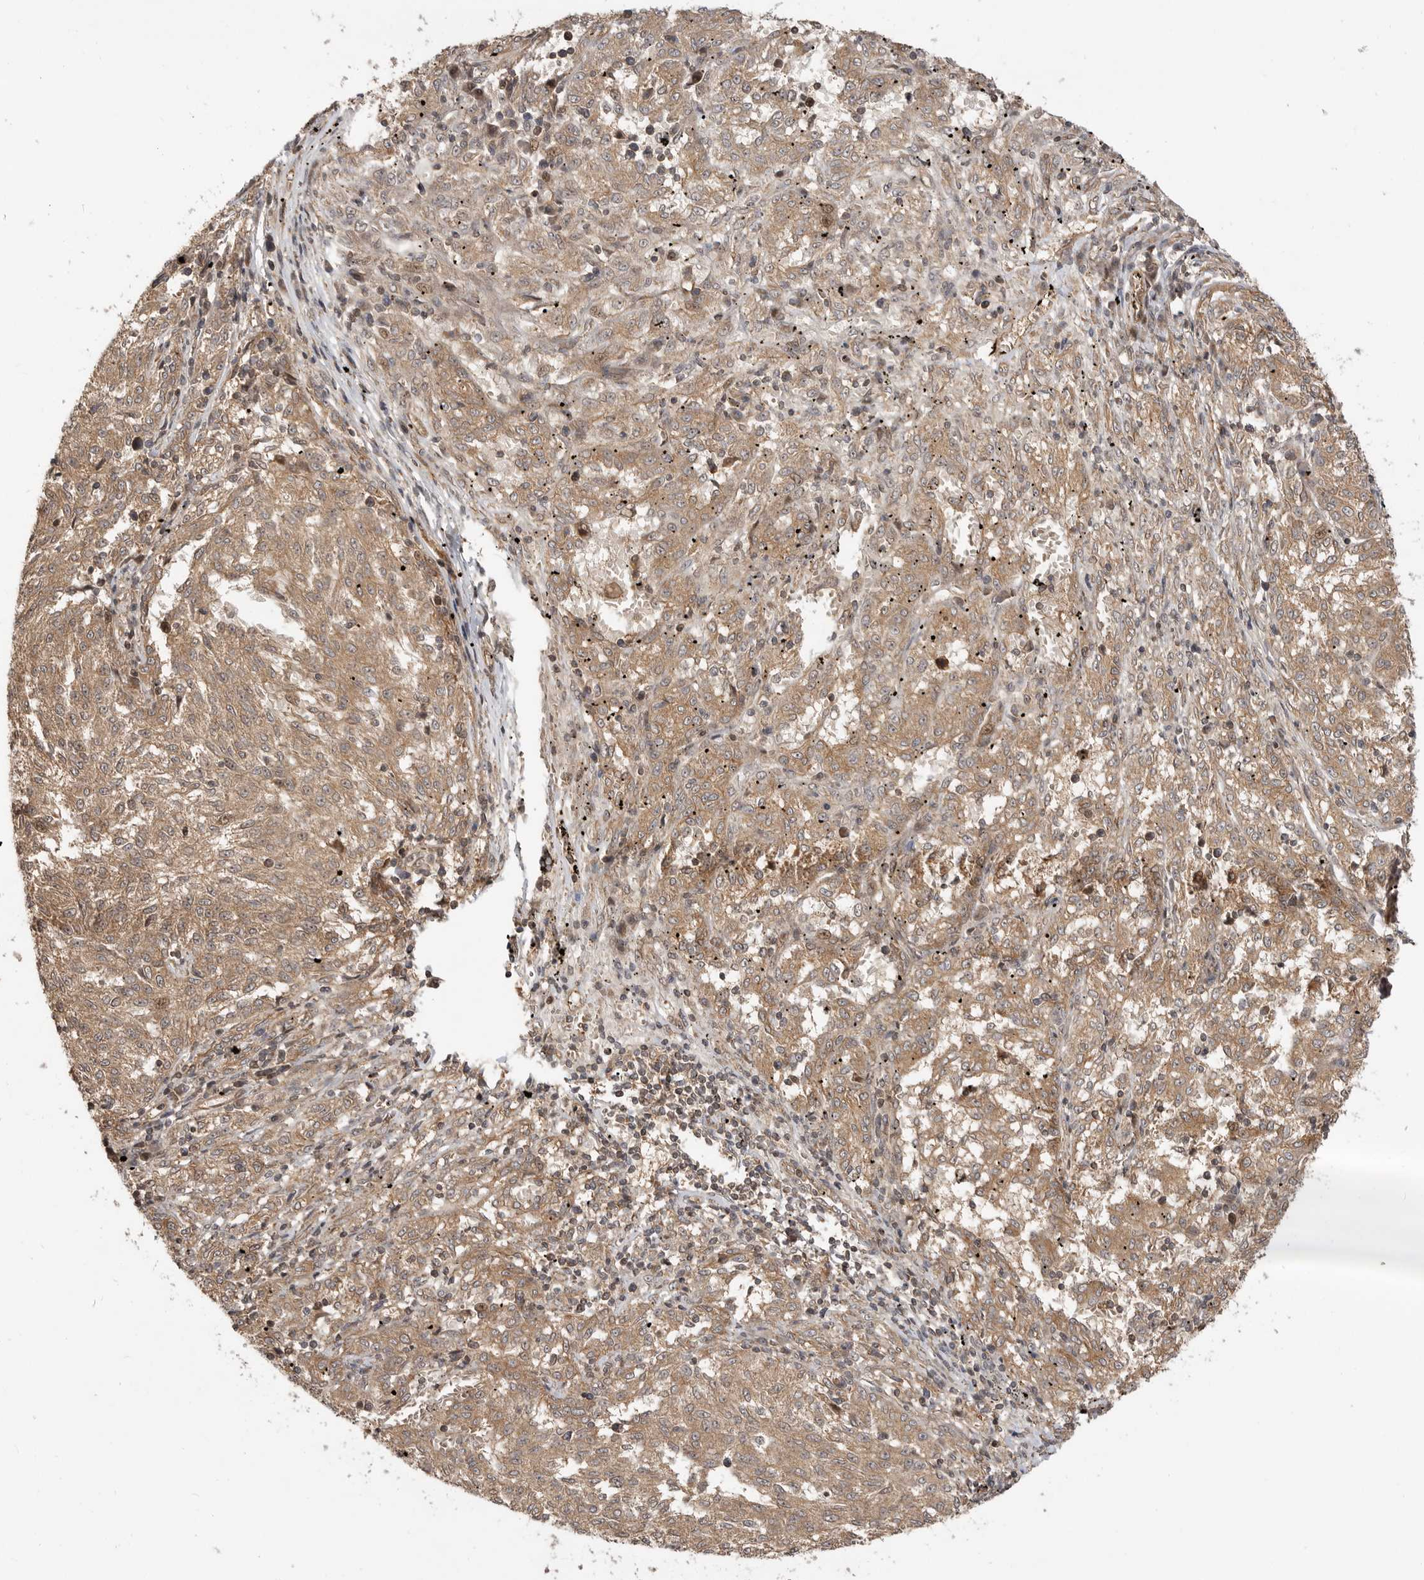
{"staining": {"intensity": "weak", "quantity": ">75%", "location": "cytoplasmic/membranous"}, "tissue": "melanoma", "cell_type": "Tumor cells", "image_type": "cancer", "snomed": [{"axis": "morphology", "description": "Malignant melanoma, NOS"}, {"axis": "topography", "description": "Skin"}], "caption": "Brown immunohistochemical staining in malignant melanoma reveals weak cytoplasmic/membranous staining in about >75% of tumor cells.", "gene": "ADPRS", "patient": {"sex": "female", "age": 72}}